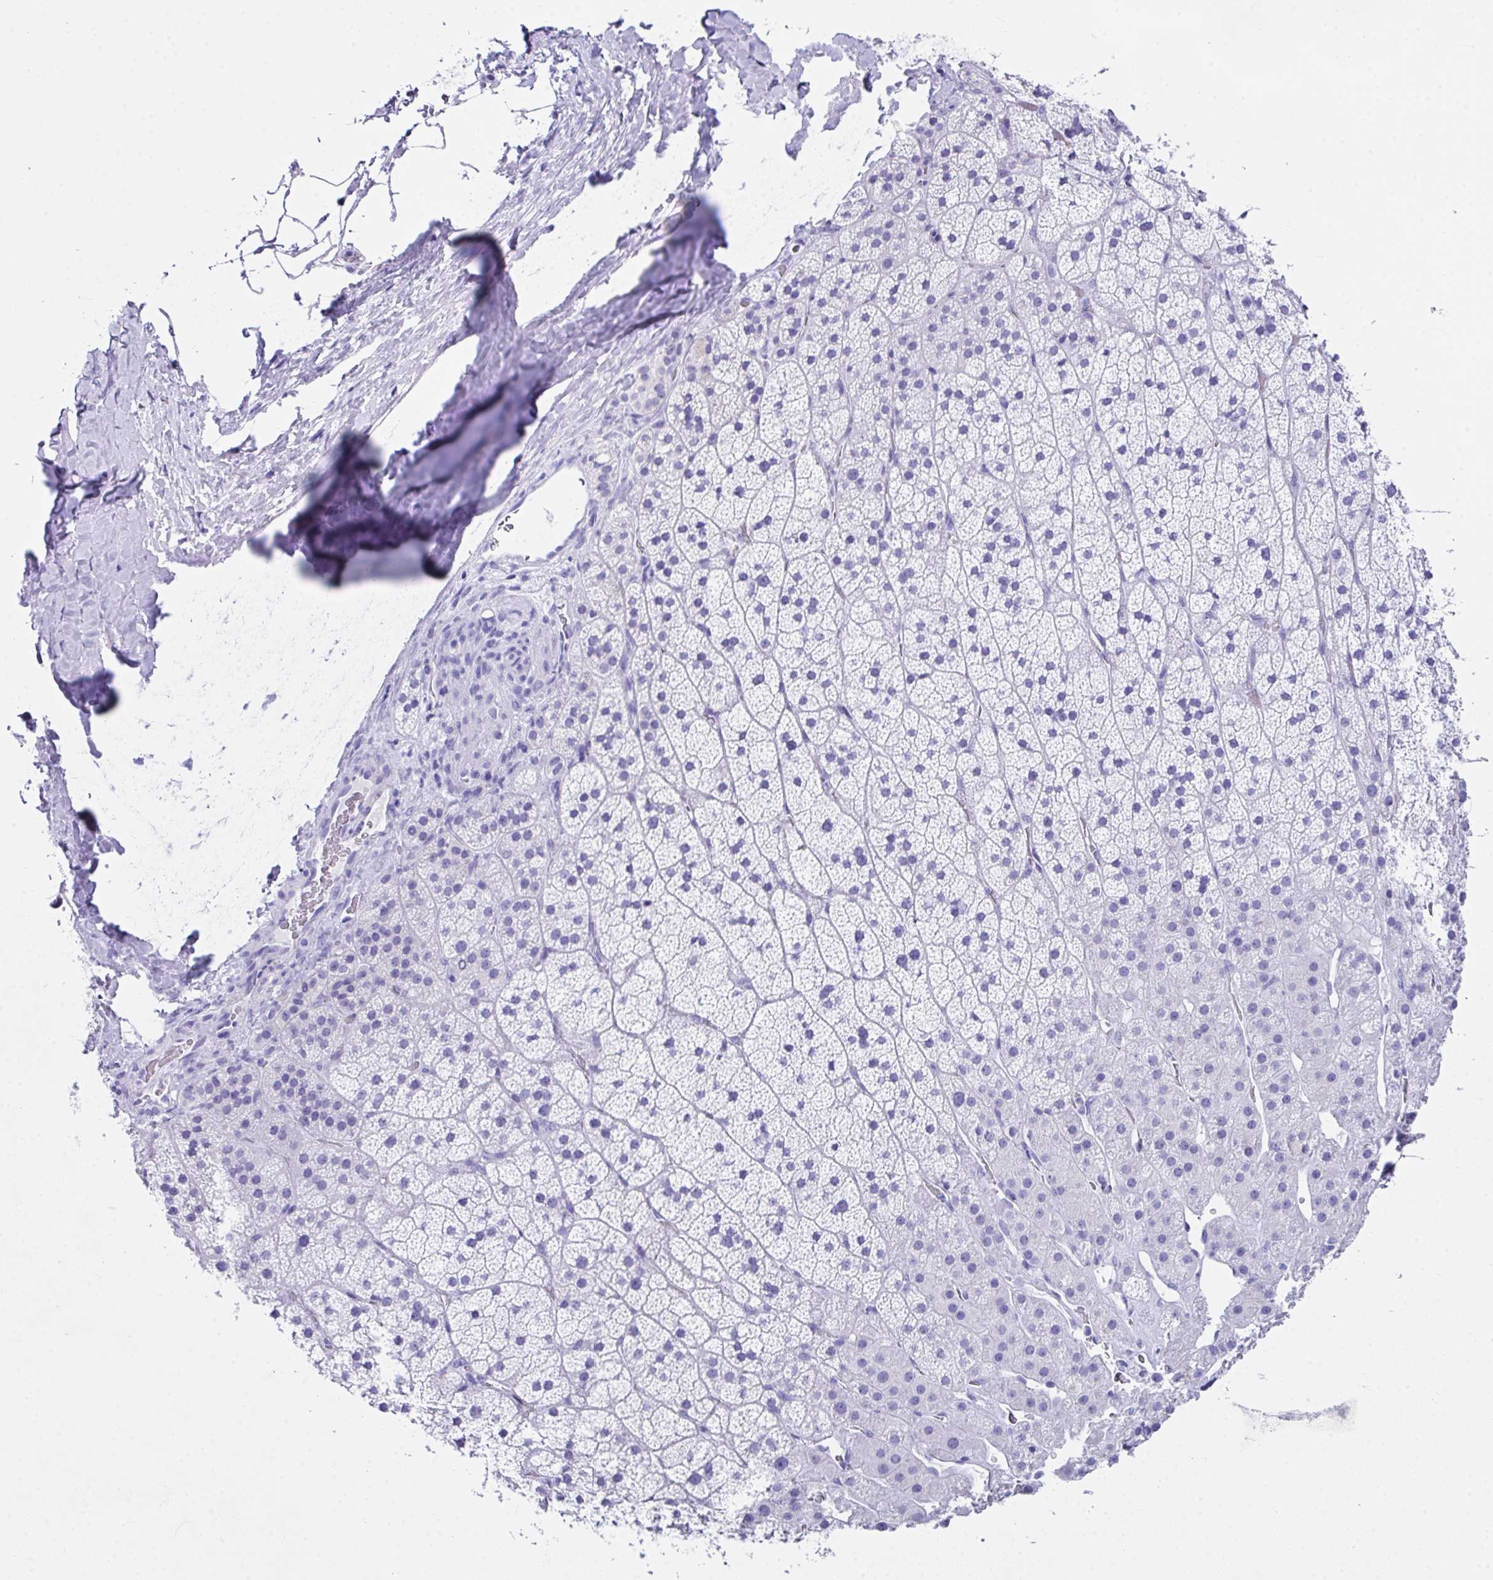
{"staining": {"intensity": "negative", "quantity": "none", "location": "none"}, "tissue": "adrenal gland", "cell_type": "Glandular cells", "image_type": "normal", "snomed": [{"axis": "morphology", "description": "Normal tissue, NOS"}, {"axis": "topography", "description": "Adrenal gland"}], "caption": "There is no significant staining in glandular cells of adrenal gland. (IHC, brightfield microscopy, high magnification).", "gene": "LGALS4", "patient": {"sex": "male", "age": 57}}